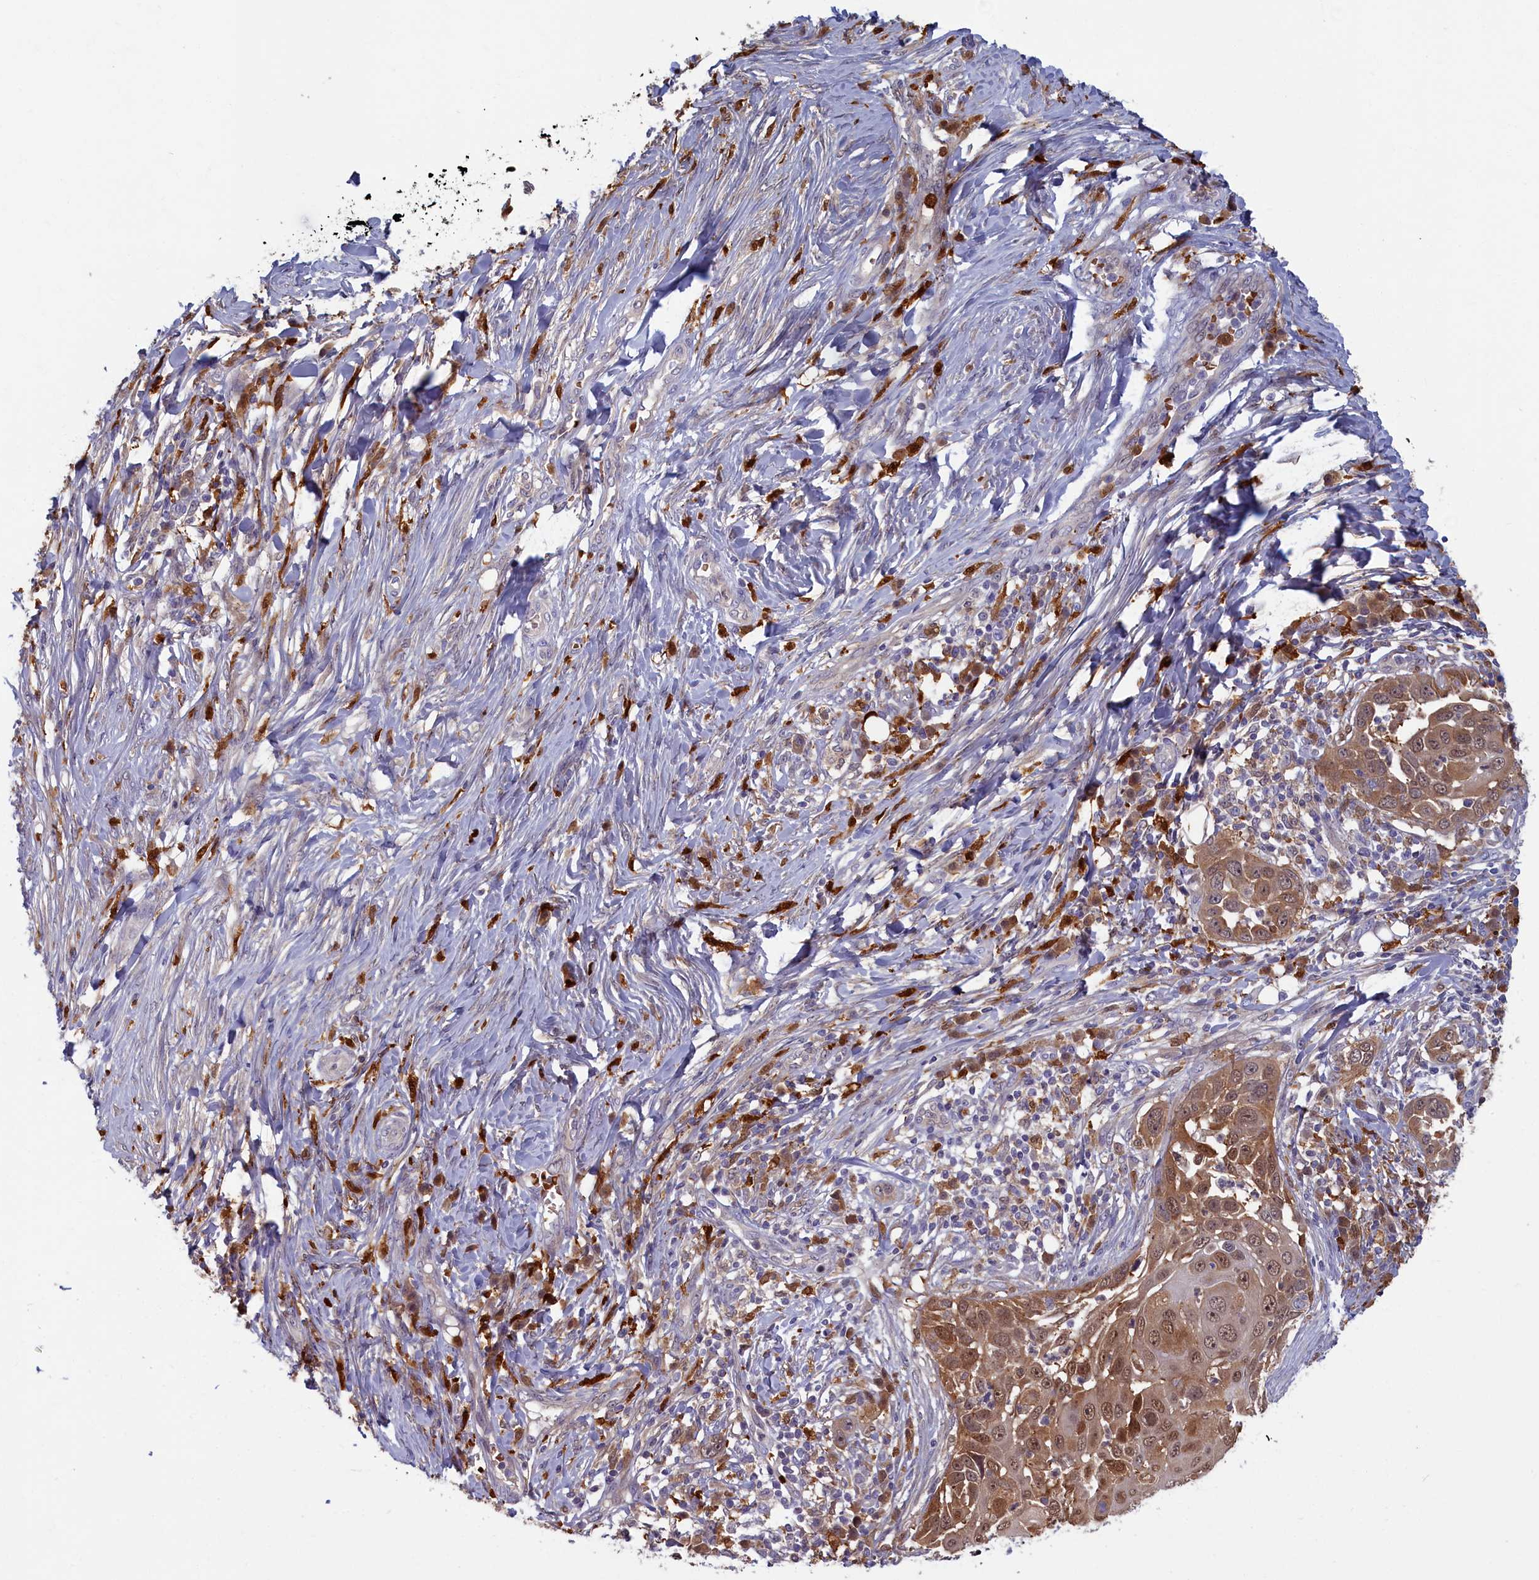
{"staining": {"intensity": "moderate", "quantity": ">75%", "location": "cytoplasmic/membranous,nuclear"}, "tissue": "skin cancer", "cell_type": "Tumor cells", "image_type": "cancer", "snomed": [{"axis": "morphology", "description": "Squamous cell carcinoma, NOS"}, {"axis": "topography", "description": "Skin"}], "caption": "Moderate cytoplasmic/membranous and nuclear expression is seen in about >75% of tumor cells in squamous cell carcinoma (skin).", "gene": "BLVRB", "patient": {"sex": "female", "age": 44}}